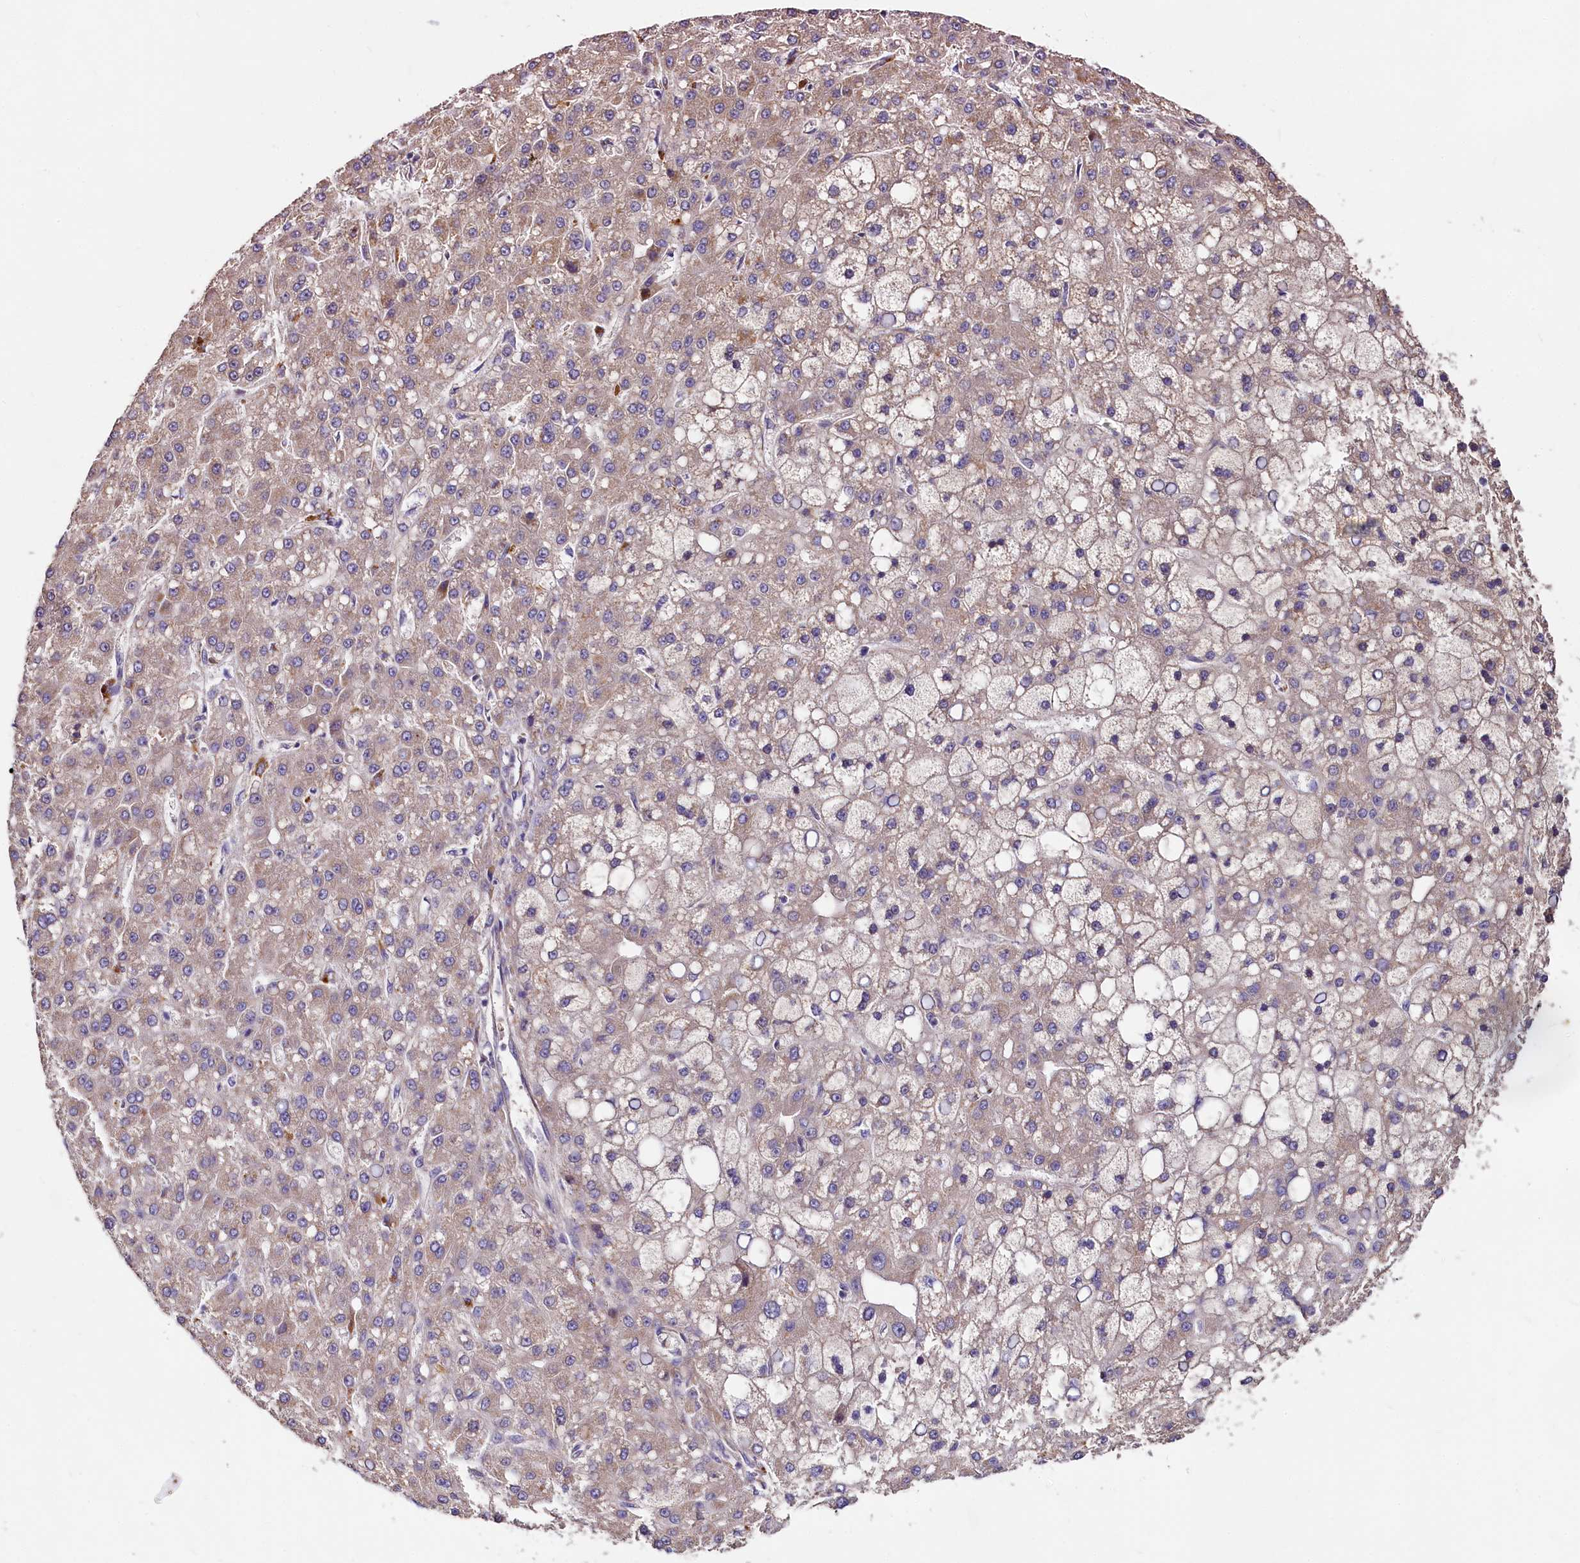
{"staining": {"intensity": "moderate", "quantity": ">75%", "location": "cytoplasmic/membranous"}, "tissue": "liver cancer", "cell_type": "Tumor cells", "image_type": "cancer", "snomed": [{"axis": "morphology", "description": "Carcinoma, Hepatocellular, NOS"}, {"axis": "topography", "description": "Liver"}], "caption": "A brown stain shows moderate cytoplasmic/membranous positivity of a protein in human liver hepatocellular carcinoma tumor cells.", "gene": "SPRYD3", "patient": {"sex": "male", "age": 67}}